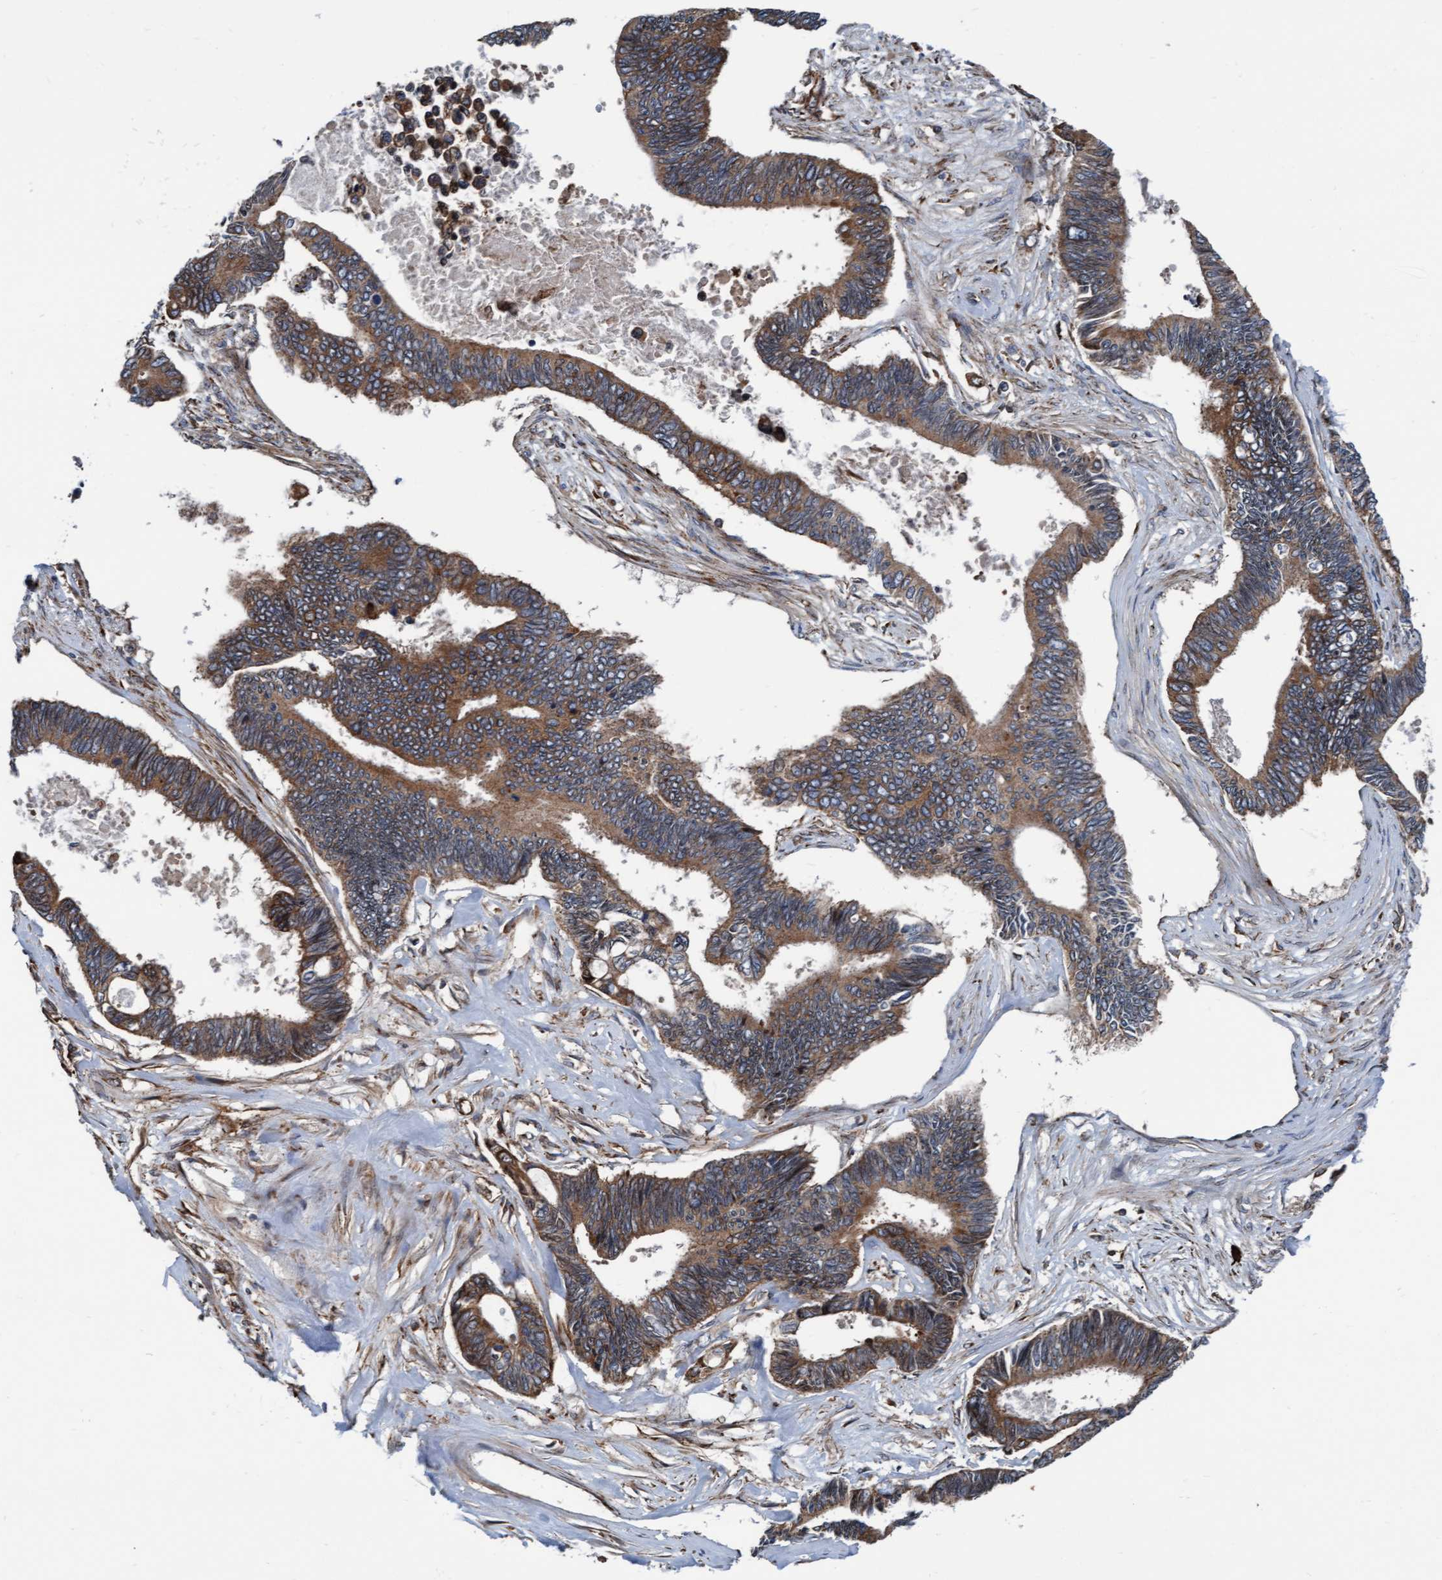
{"staining": {"intensity": "moderate", "quantity": ">75%", "location": "cytoplasmic/membranous"}, "tissue": "pancreatic cancer", "cell_type": "Tumor cells", "image_type": "cancer", "snomed": [{"axis": "morphology", "description": "Adenocarcinoma, NOS"}, {"axis": "topography", "description": "Pancreas"}], "caption": "Immunohistochemical staining of human pancreatic cancer demonstrates medium levels of moderate cytoplasmic/membranous expression in approximately >75% of tumor cells.", "gene": "RAP1GAP2", "patient": {"sex": "female", "age": 70}}